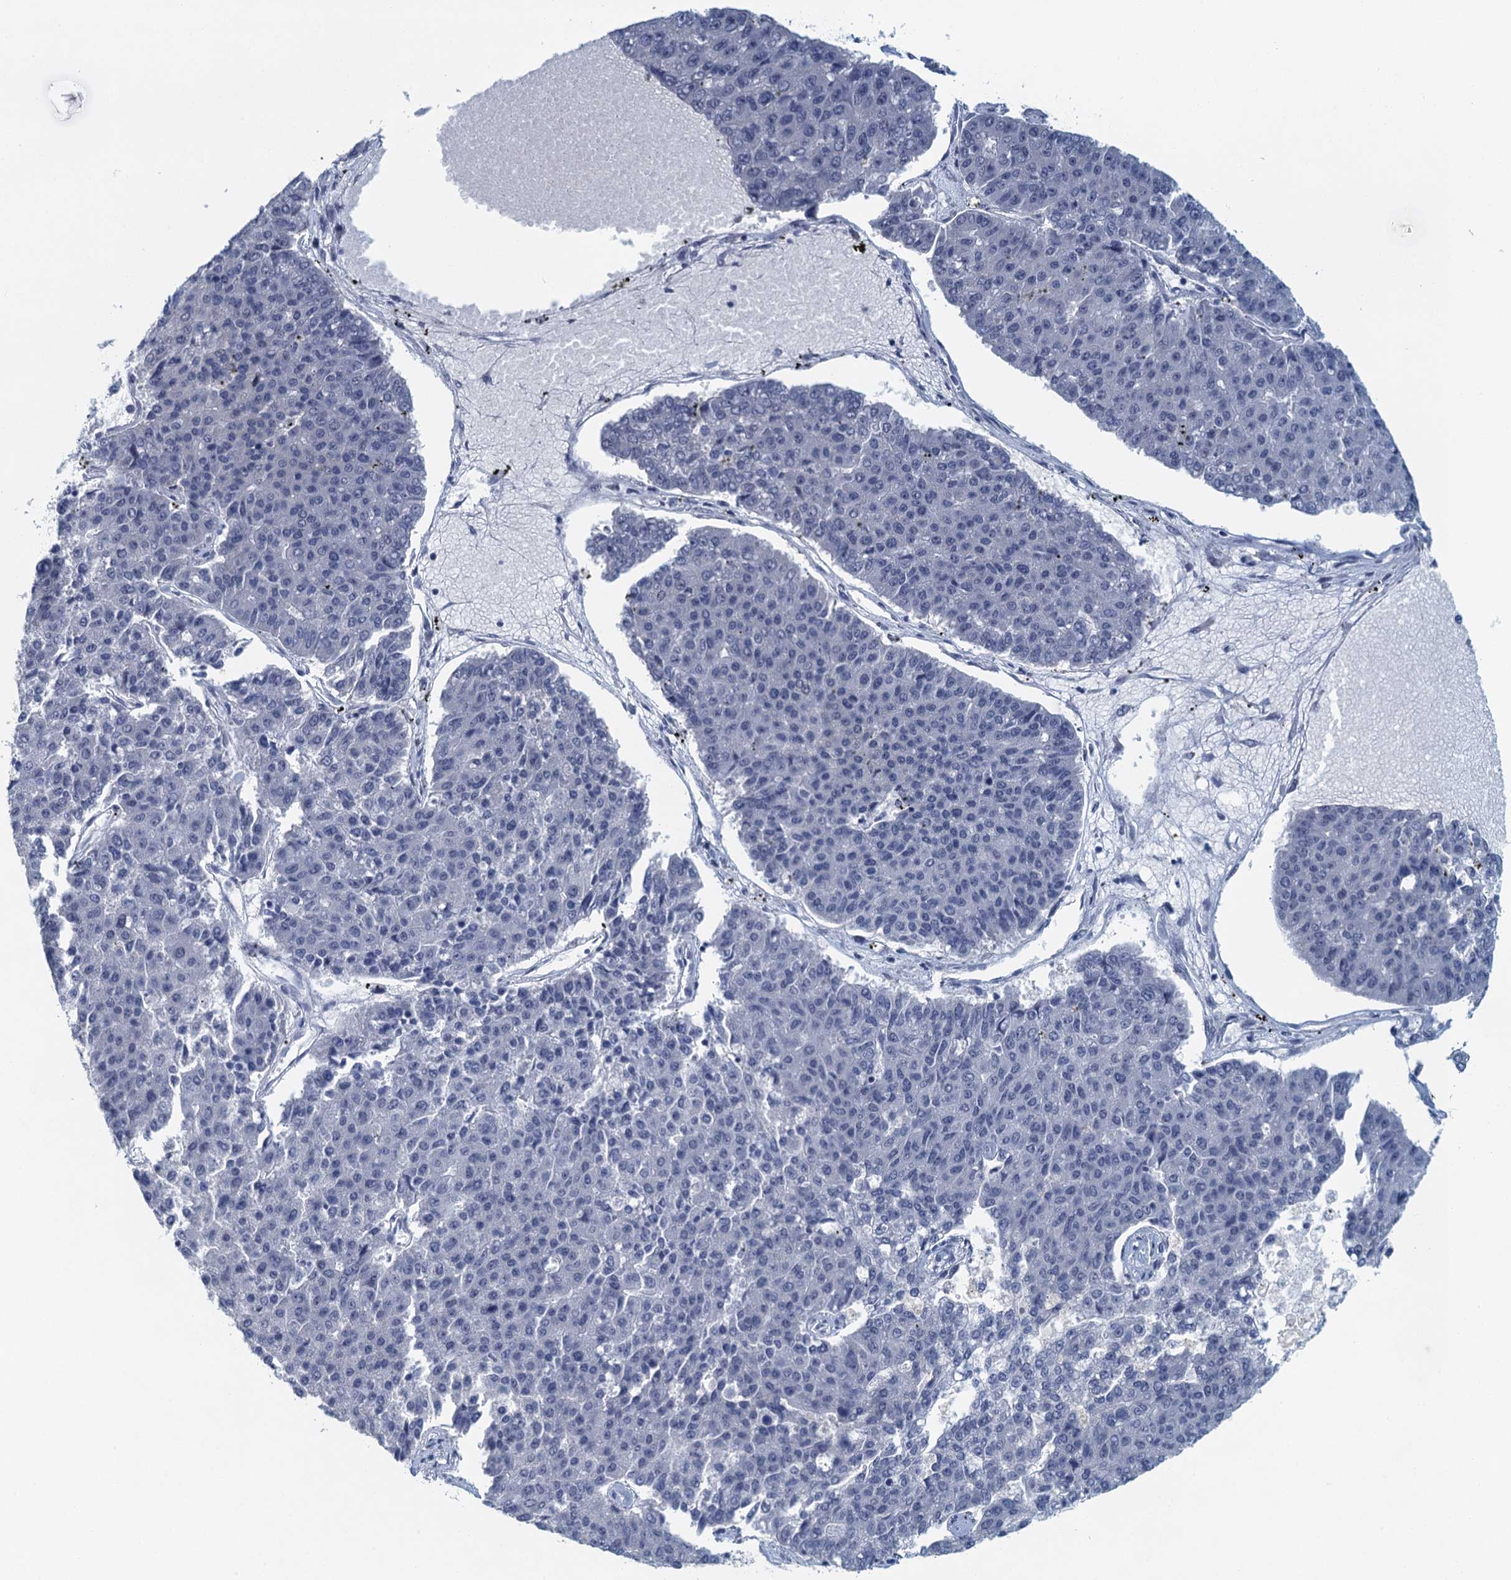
{"staining": {"intensity": "negative", "quantity": "none", "location": "none"}, "tissue": "pancreatic cancer", "cell_type": "Tumor cells", "image_type": "cancer", "snomed": [{"axis": "morphology", "description": "Adenocarcinoma, NOS"}, {"axis": "topography", "description": "Pancreas"}], "caption": "Photomicrograph shows no significant protein expression in tumor cells of pancreatic cancer (adenocarcinoma).", "gene": "TTLL9", "patient": {"sex": "male", "age": 50}}